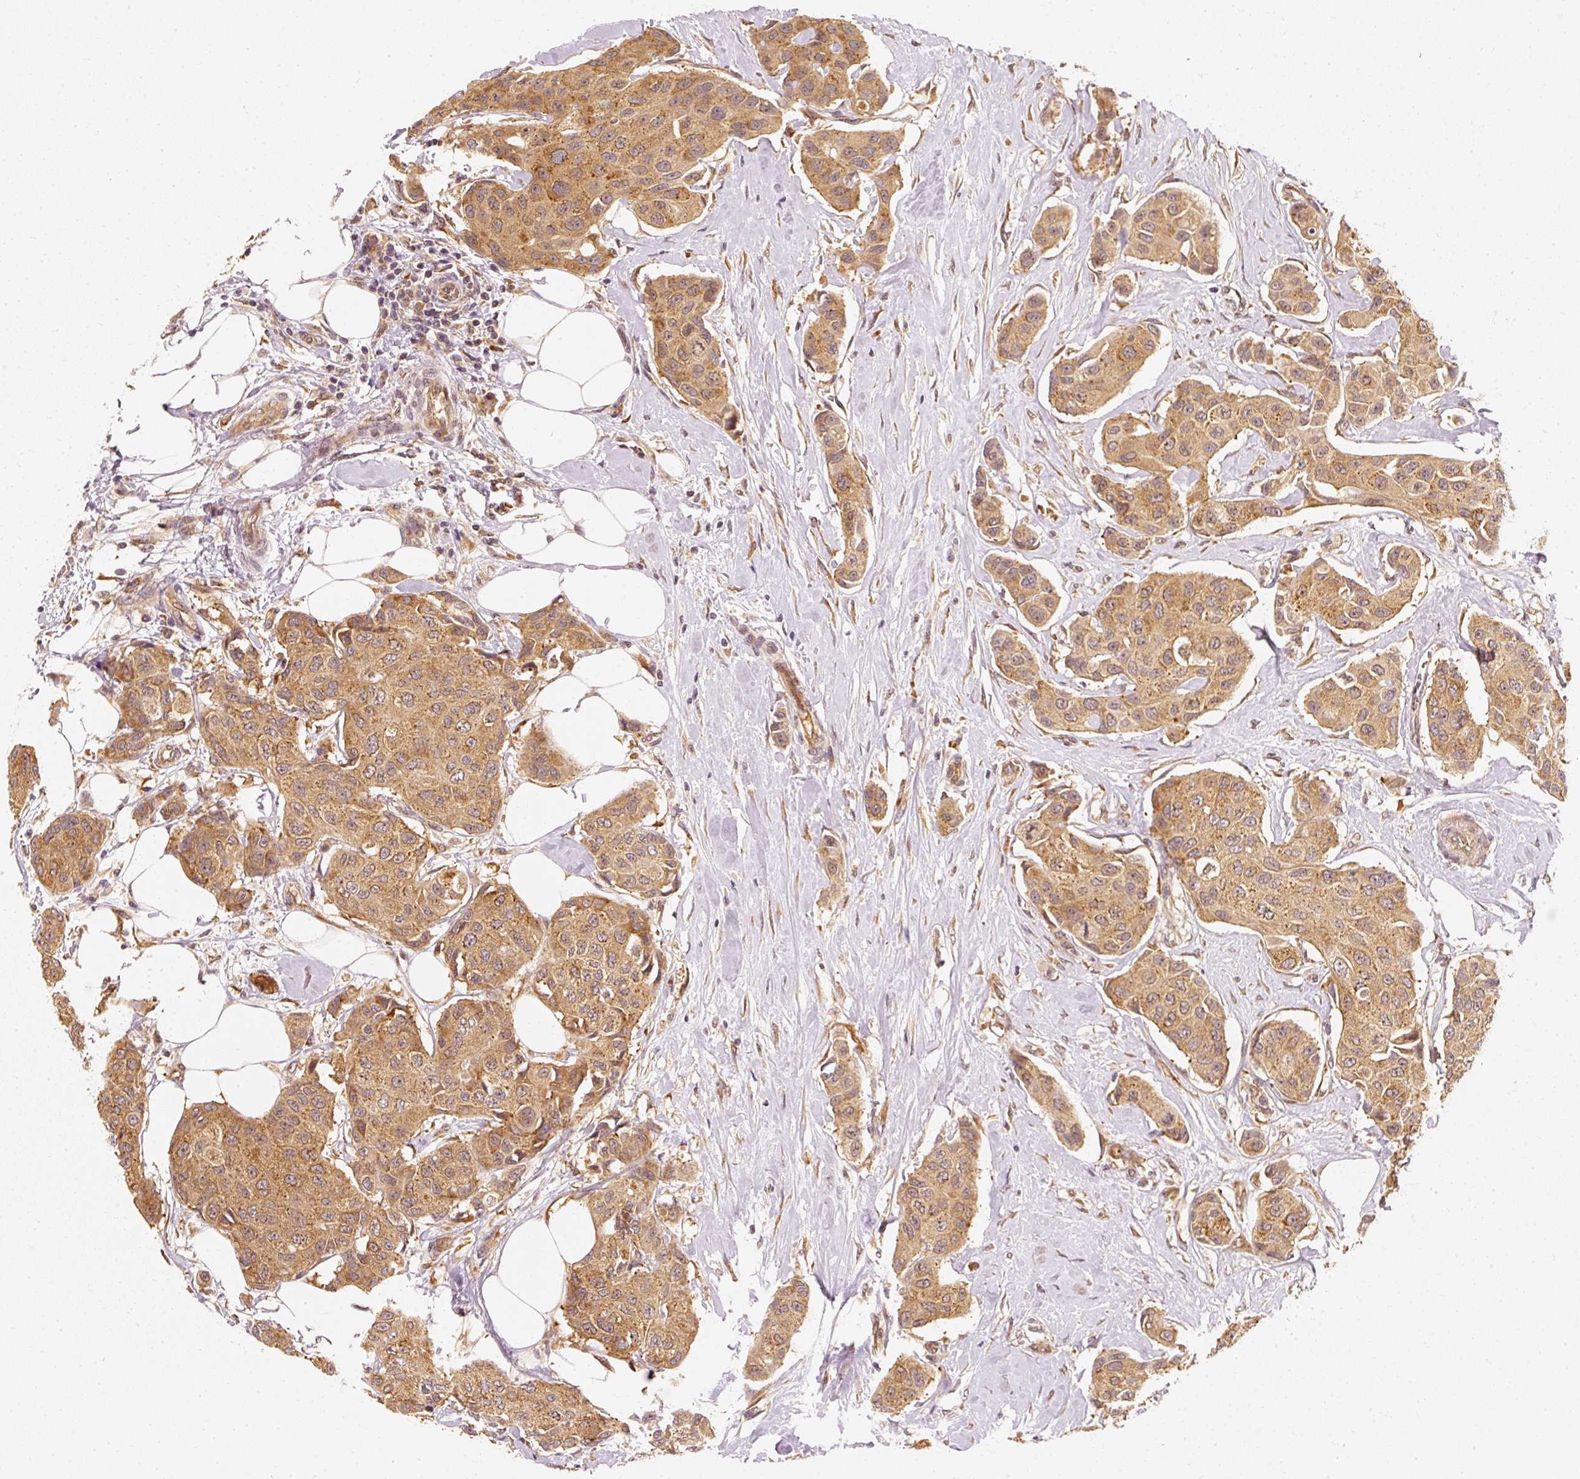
{"staining": {"intensity": "strong", "quantity": ">75%", "location": "cytoplasmic/membranous"}, "tissue": "breast cancer", "cell_type": "Tumor cells", "image_type": "cancer", "snomed": [{"axis": "morphology", "description": "Duct carcinoma"}, {"axis": "topography", "description": "Breast"}, {"axis": "topography", "description": "Lymph node"}], "caption": "A histopathology image showing strong cytoplasmic/membranous expression in about >75% of tumor cells in invasive ductal carcinoma (breast), as visualized by brown immunohistochemical staining.", "gene": "EEF1A2", "patient": {"sex": "female", "age": 80}}